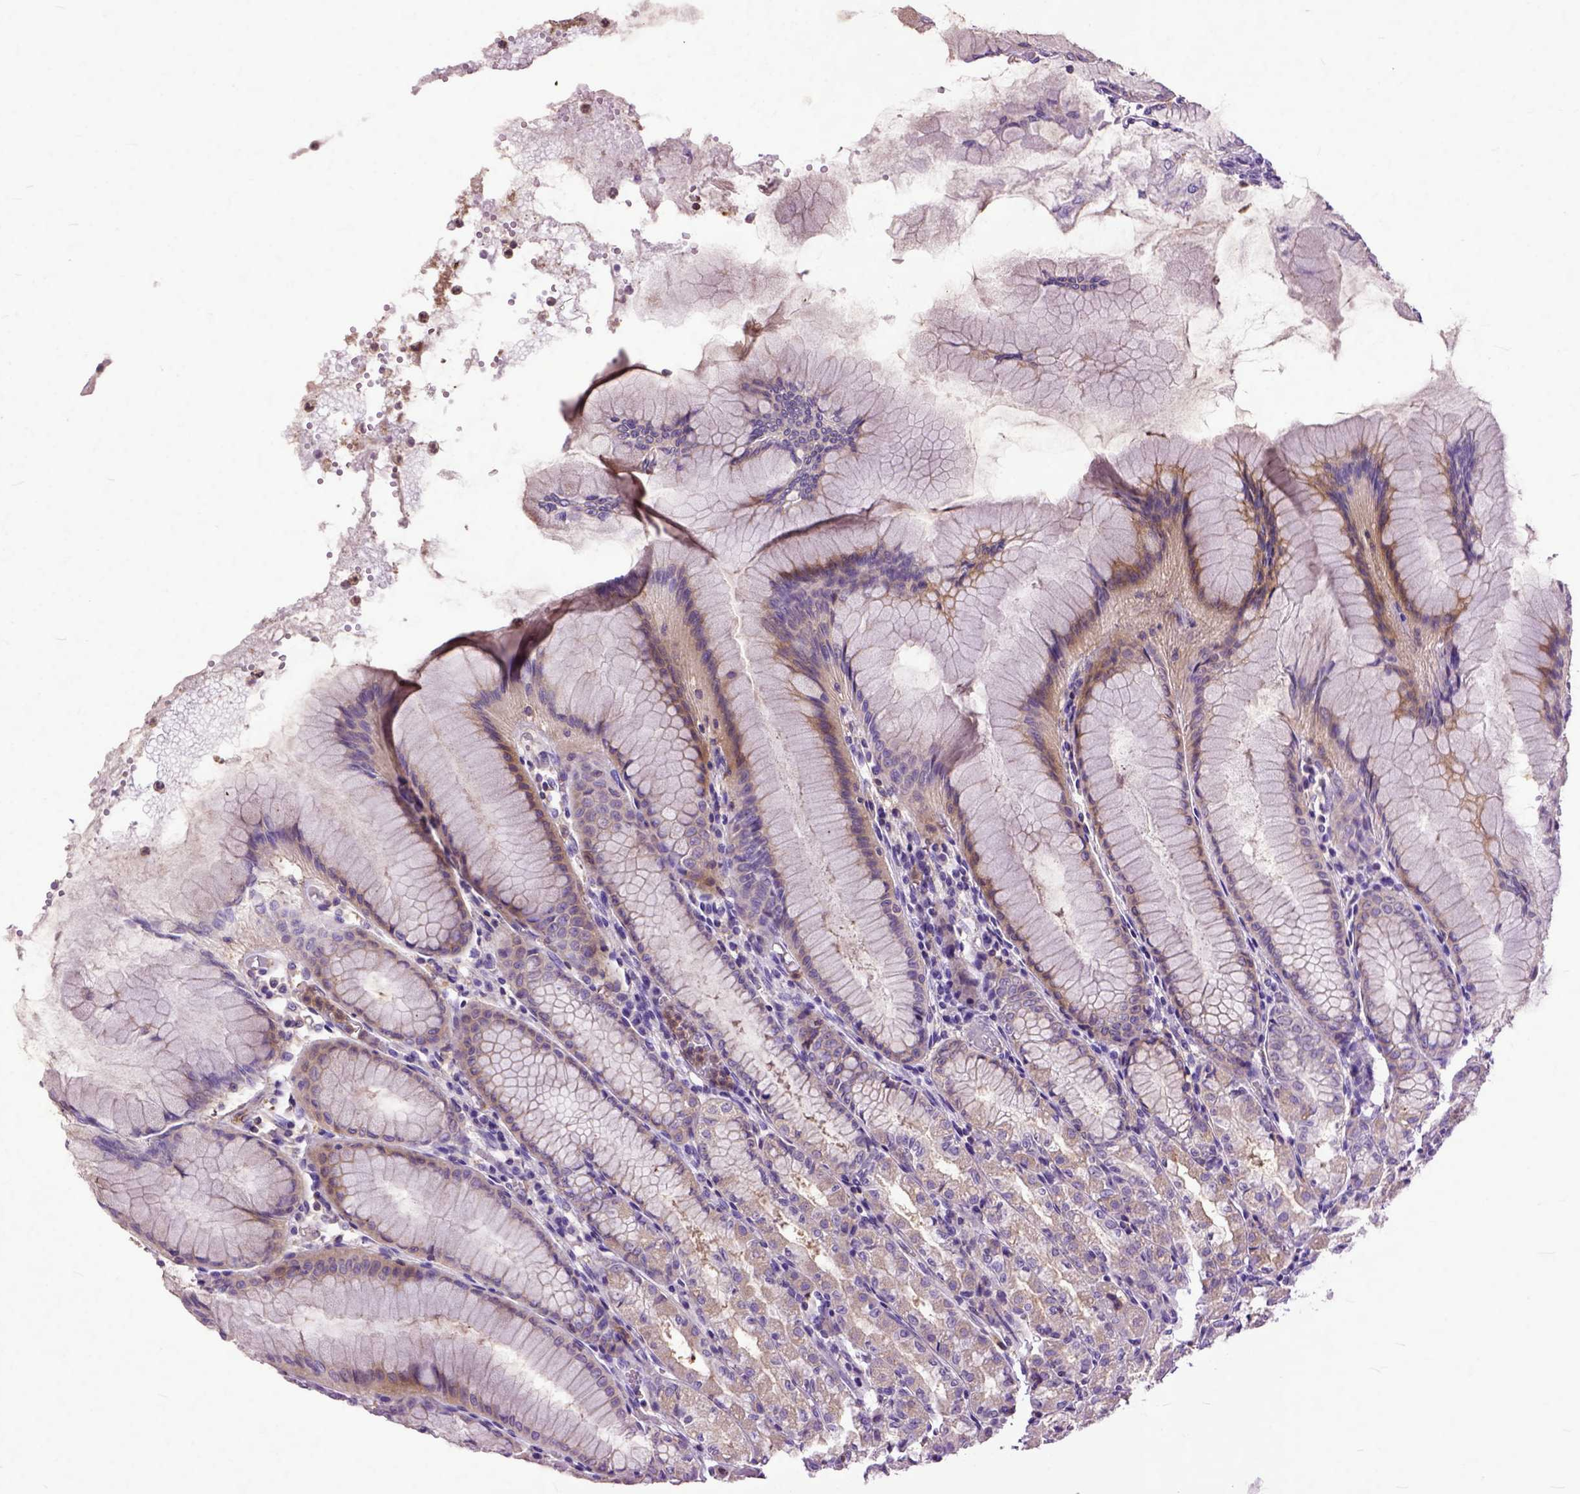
{"staining": {"intensity": "moderate", "quantity": "<25%", "location": "cytoplasmic/membranous"}, "tissue": "stomach", "cell_type": "Glandular cells", "image_type": "normal", "snomed": [{"axis": "morphology", "description": "Normal tissue, NOS"}, {"axis": "topography", "description": "Stomach"}], "caption": "A histopathology image of human stomach stained for a protein shows moderate cytoplasmic/membranous brown staining in glandular cells. (IHC, brightfield microscopy, high magnification).", "gene": "NAMPT", "patient": {"sex": "female", "age": 57}}